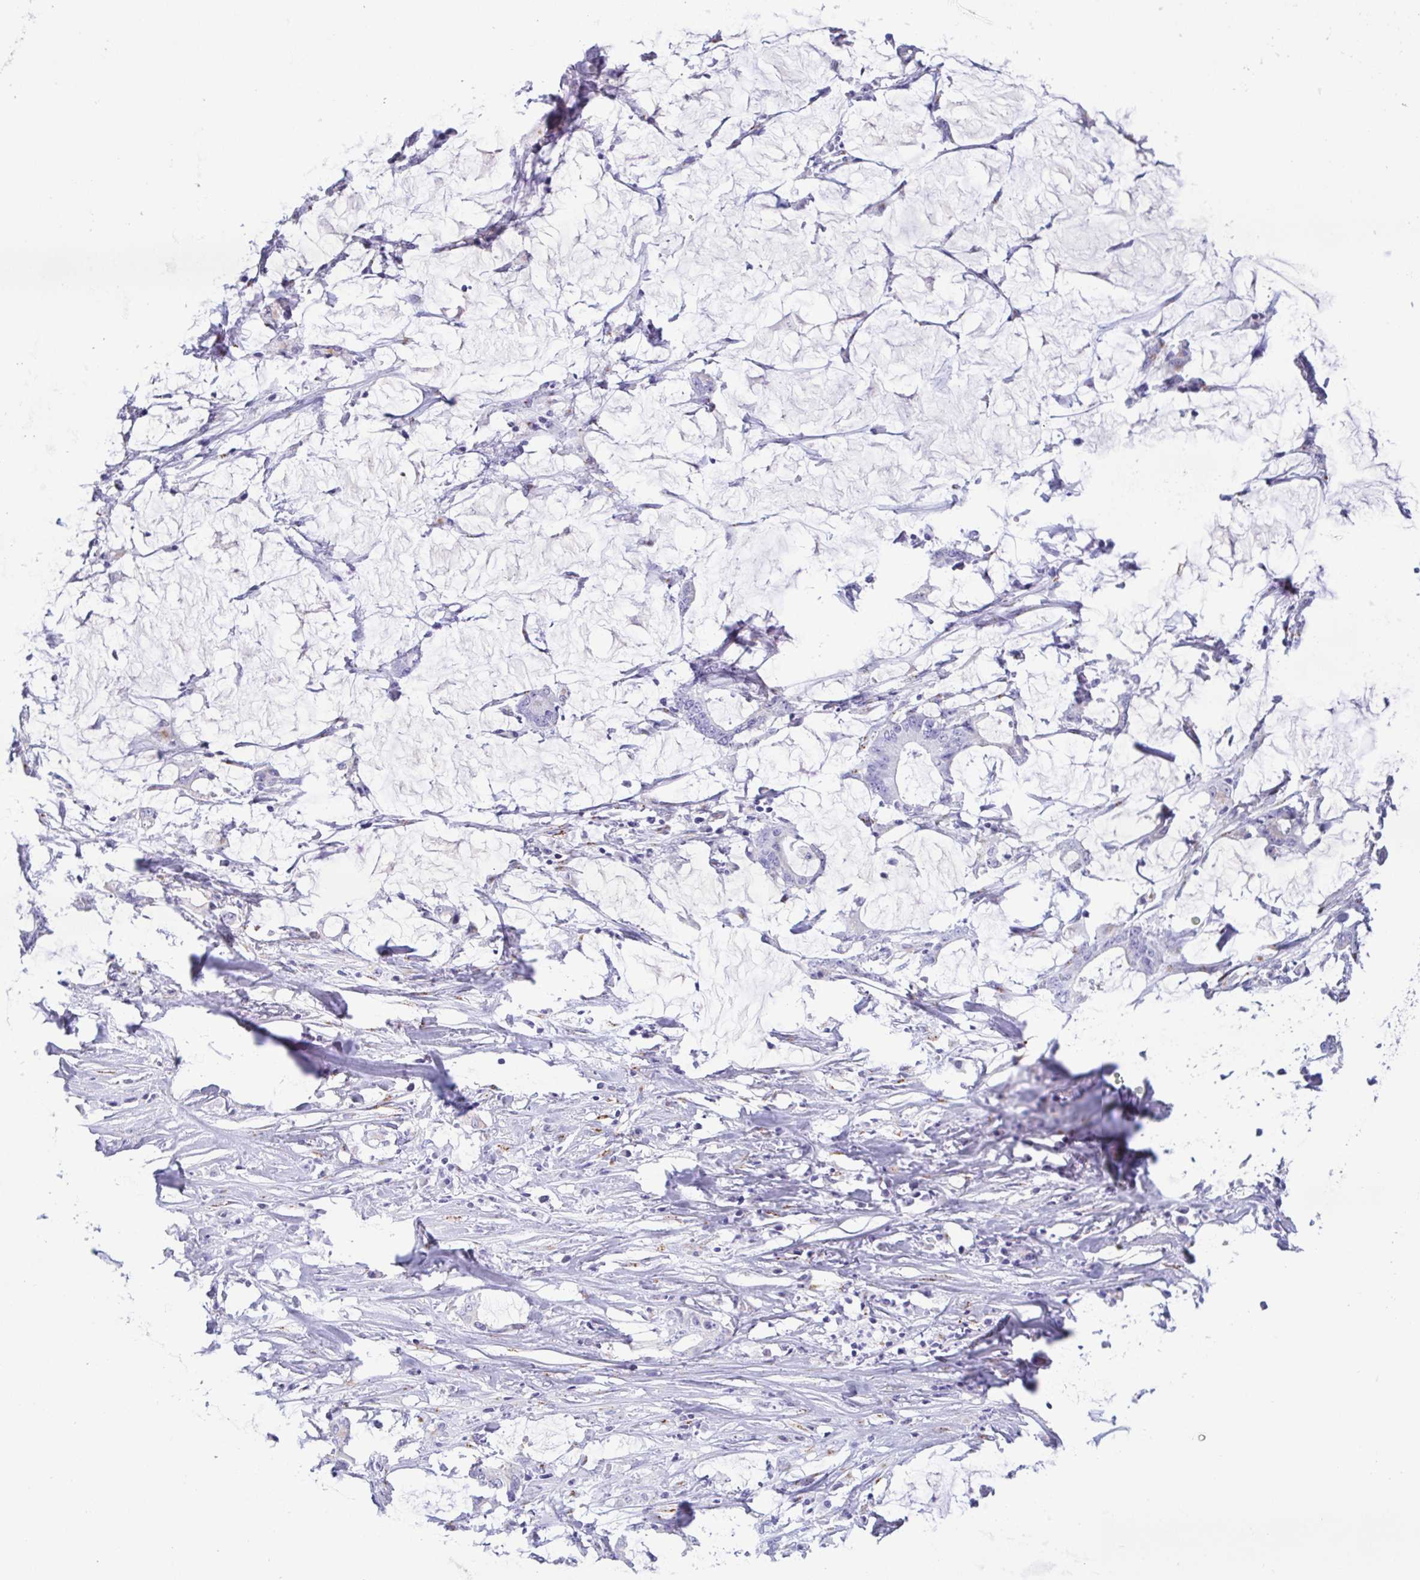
{"staining": {"intensity": "negative", "quantity": "none", "location": "none"}, "tissue": "stomach cancer", "cell_type": "Tumor cells", "image_type": "cancer", "snomed": [{"axis": "morphology", "description": "Adenocarcinoma, NOS"}, {"axis": "topography", "description": "Stomach, upper"}], "caption": "Tumor cells show no significant positivity in stomach cancer (adenocarcinoma). (DAB (3,3'-diaminobenzidine) immunohistochemistry (IHC) with hematoxylin counter stain).", "gene": "SULT1B1", "patient": {"sex": "male", "age": 68}}